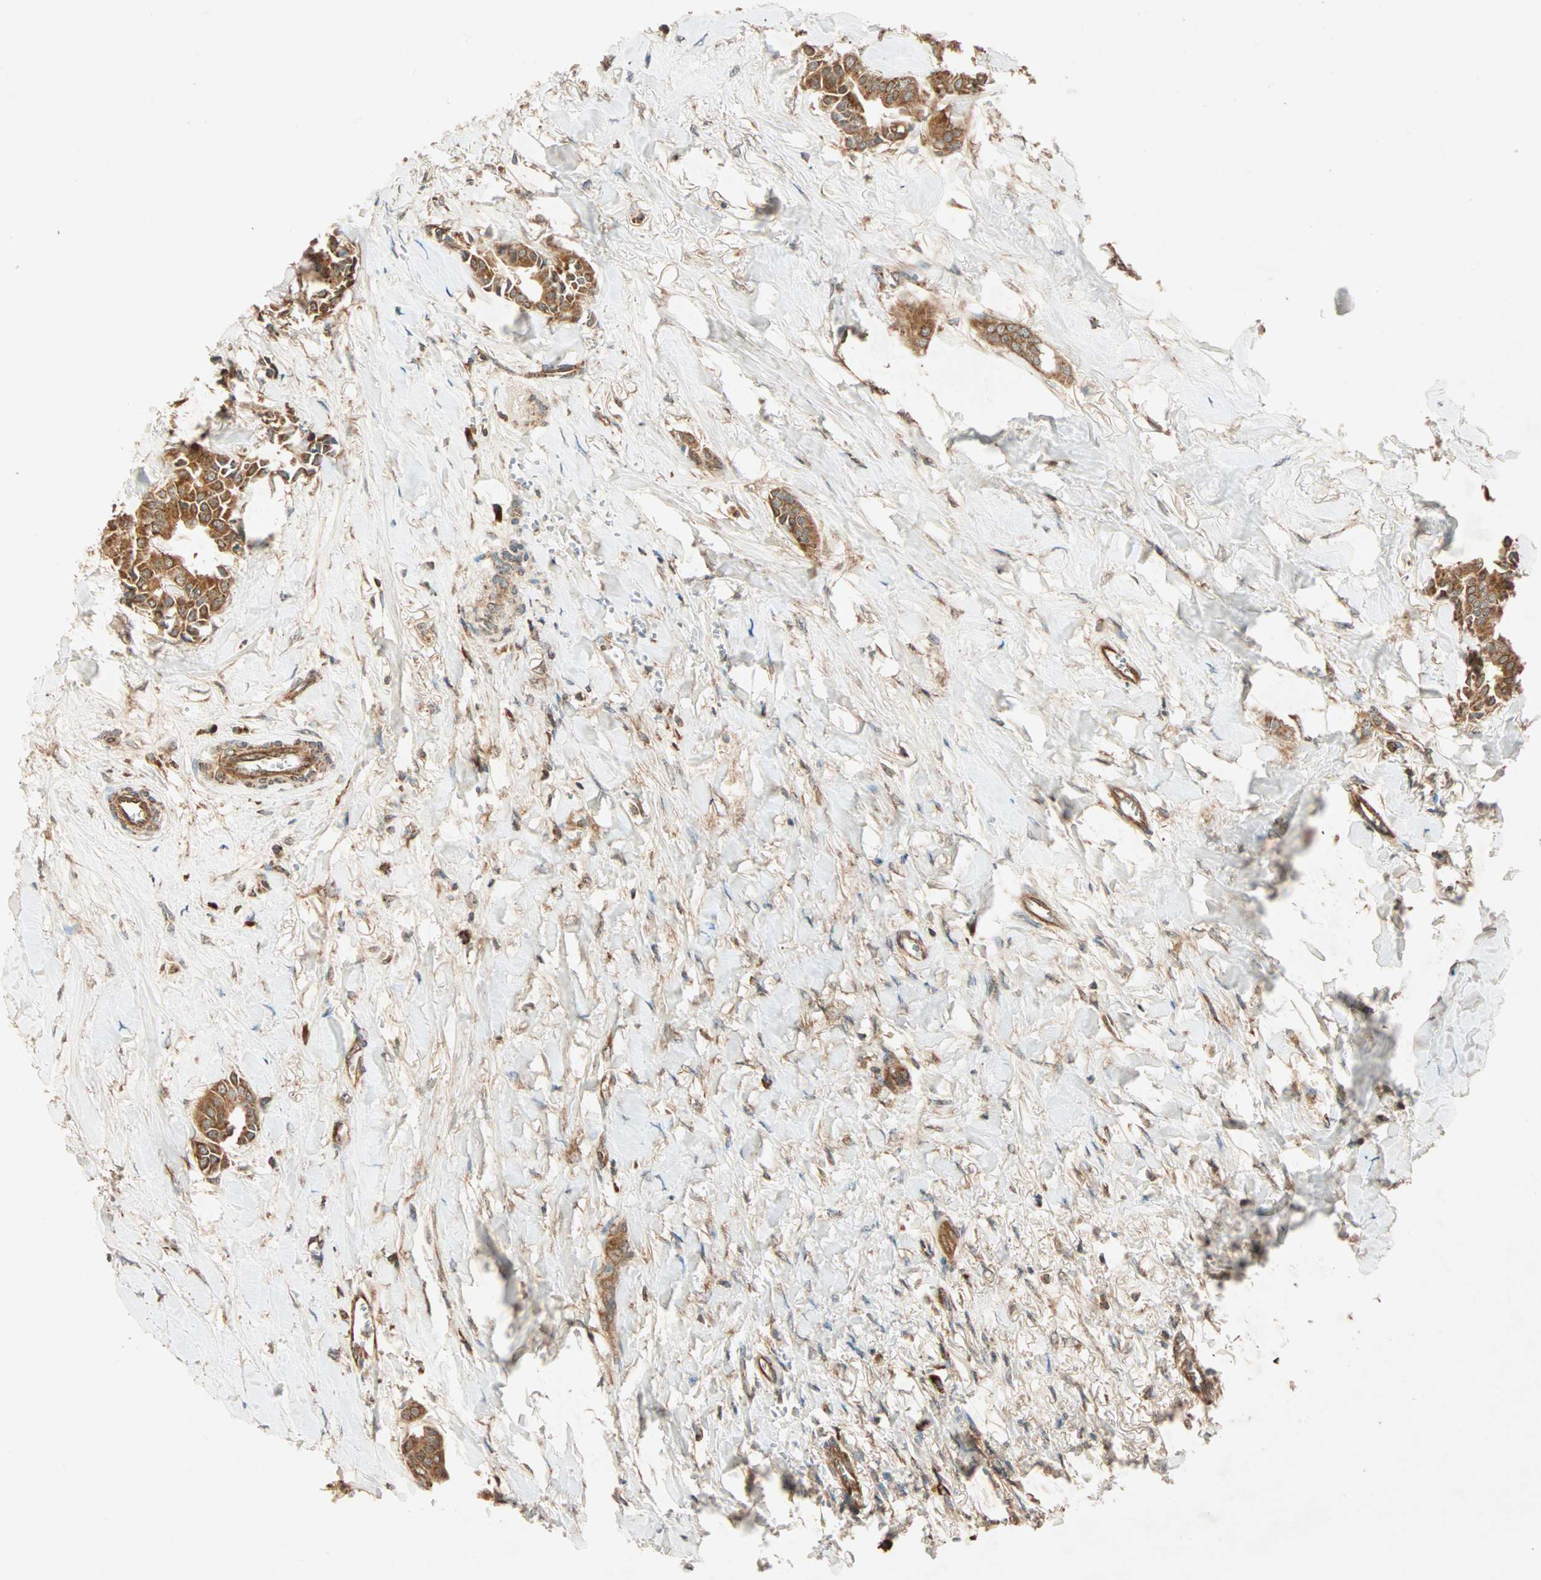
{"staining": {"intensity": "strong", "quantity": ">75%", "location": "cytoplasmic/membranous"}, "tissue": "head and neck cancer", "cell_type": "Tumor cells", "image_type": "cancer", "snomed": [{"axis": "morphology", "description": "Adenocarcinoma, NOS"}, {"axis": "topography", "description": "Salivary gland"}, {"axis": "topography", "description": "Head-Neck"}], "caption": "This photomicrograph exhibits immunohistochemistry staining of head and neck cancer (adenocarcinoma), with high strong cytoplasmic/membranous positivity in about >75% of tumor cells.", "gene": "MAPK1", "patient": {"sex": "female", "age": 59}}